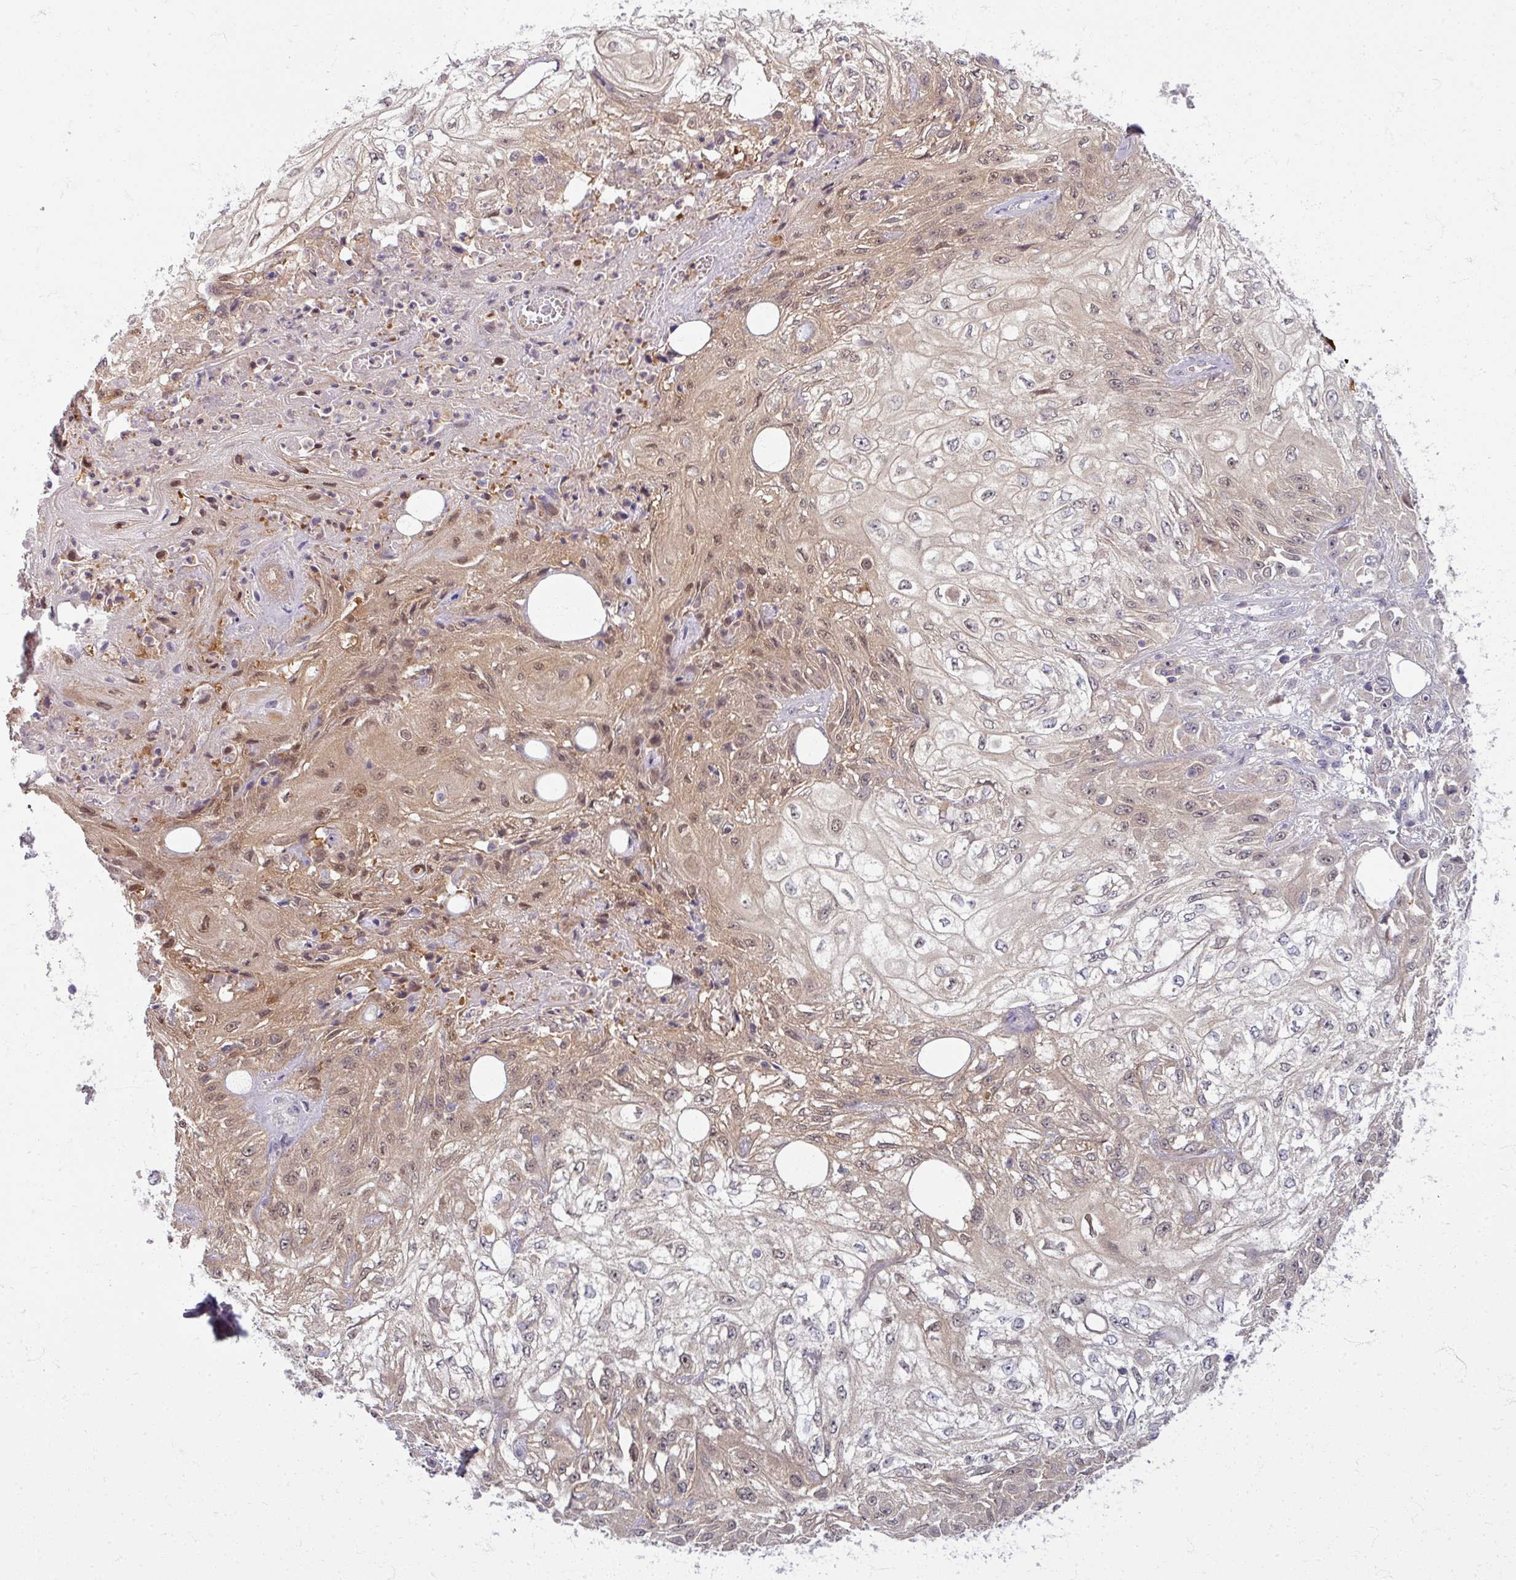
{"staining": {"intensity": "weak", "quantity": "25%-75%", "location": "cytoplasmic/membranous,nuclear"}, "tissue": "skin cancer", "cell_type": "Tumor cells", "image_type": "cancer", "snomed": [{"axis": "morphology", "description": "Squamous cell carcinoma, NOS"}, {"axis": "morphology", "description": "Squamous cell carcinoma, metastatic, NOS"}, {"axis": "topography", "description": "Skin"}, {"axis": "topography", "description": "Lymph node"}], "caption": "Skin cancer stained for a protein exhibits weak cytoplasmic/membranous and nuclear positivity in tumor cells.", "gene": "TTLL7", "patient": {"sex": "male", "age": 75}}